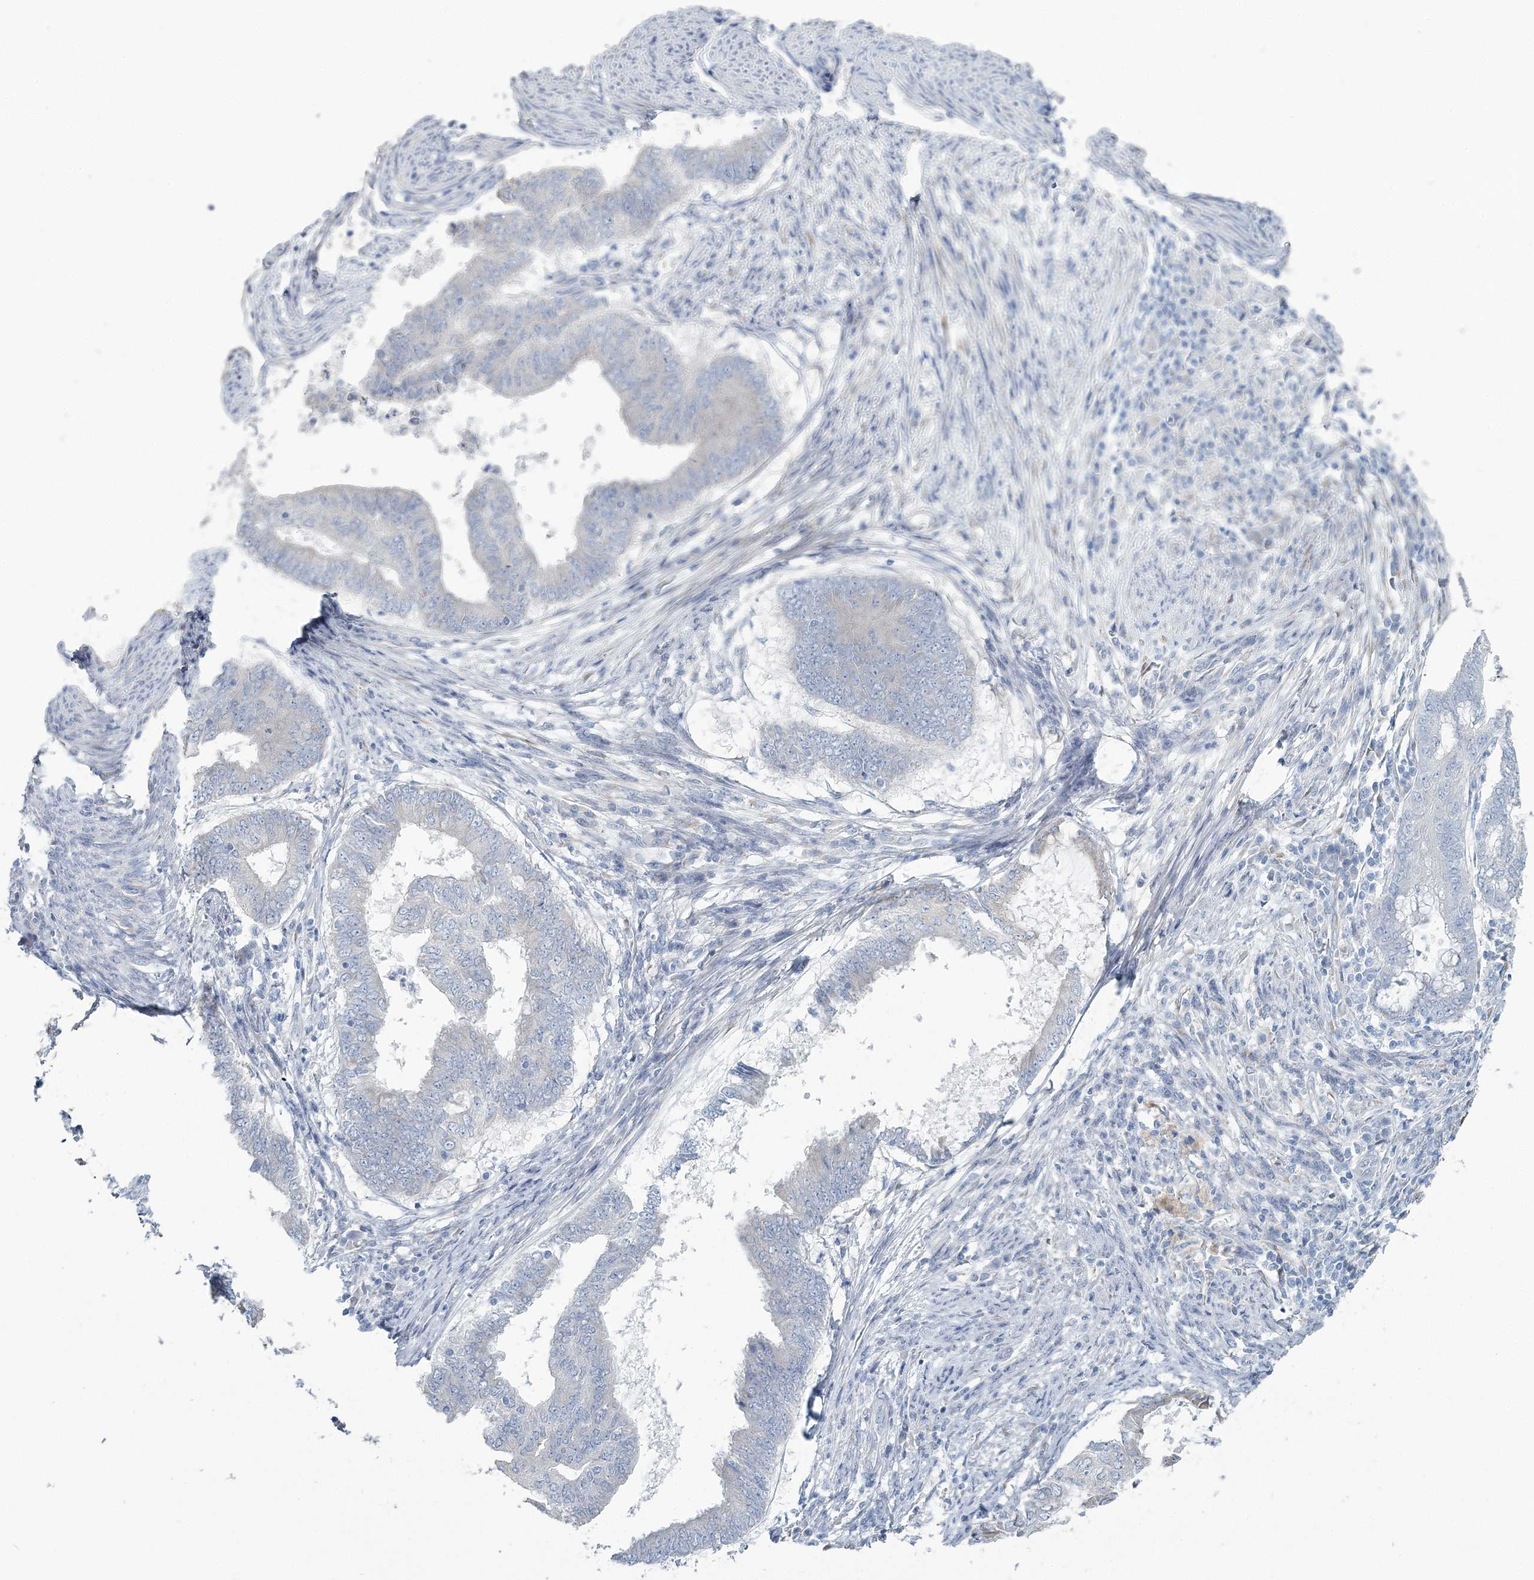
{"staining": {"intensity": "negative", "quantity": "none", "location": "none"}, "tissue": "endometrial cancer", "cell_type": "Tumor cells", "image_type": "cancer", "snomed": [{"axis": "morphology", "description": "Polyp, NOS"}, {"axis": "morphology", "description": "Adenocarcinoma, NOS"}, {"axis": "morphology", "description": "Adenoma, NOS"}, {"axis": "topography", "description": "Endometrium"}], "caption": "This is an immunohistochemistry micrograph of endometrial adenoma. There is no staining in tumor cells.", "gene": "CMBL", "patient": {"sex": "female", "age": 79}}